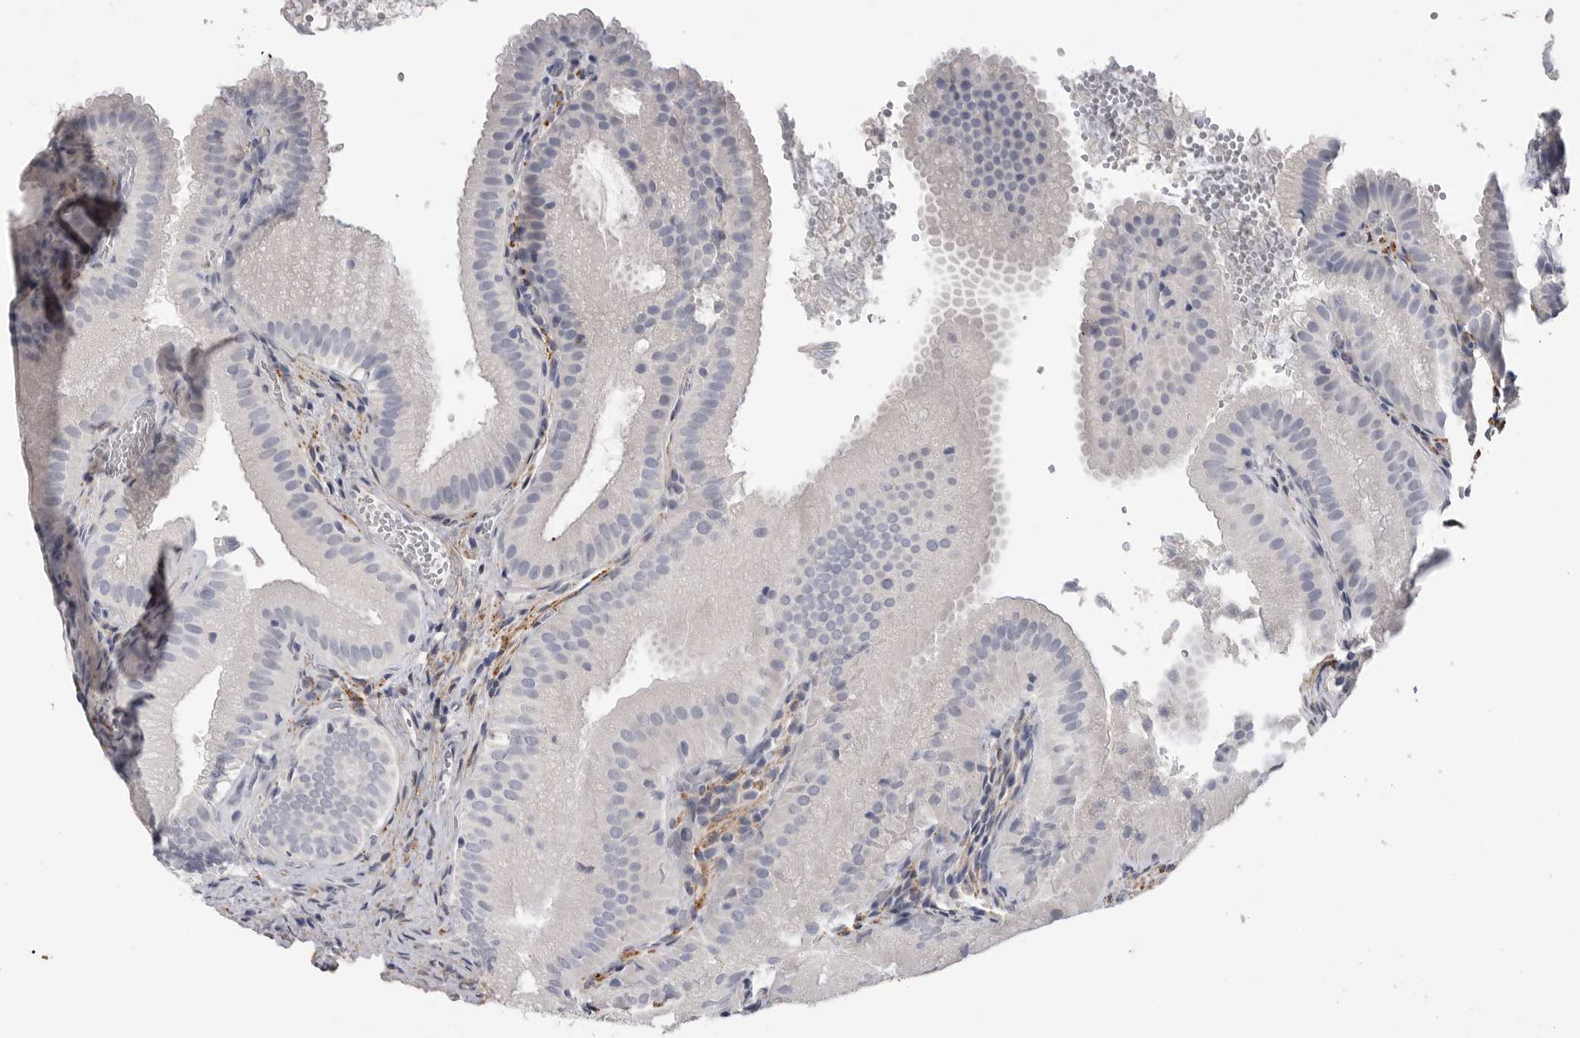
{"staining": {"intensity": "negative", "quantity": "none", "location": "none"}, "tissue": "gallbladder", "cell_type": "Glandular cells", "image_type": "normal", "snomed": [{"axis": "morphology", "description": "Normal tissue, NOS"}, {"axis": "topography", "description": "Gallbladder"}], "caption": "An immunohistochemistry photomicrograph of normal gallbladder is shown. There is no staining in glandular cells of gallbladder. (DAB (3,3'-diaminobenzidine) IHC with hematoxylin counter stain).", "gene": "AKAP12", "patient": {"sex": "female", "age": 30}}